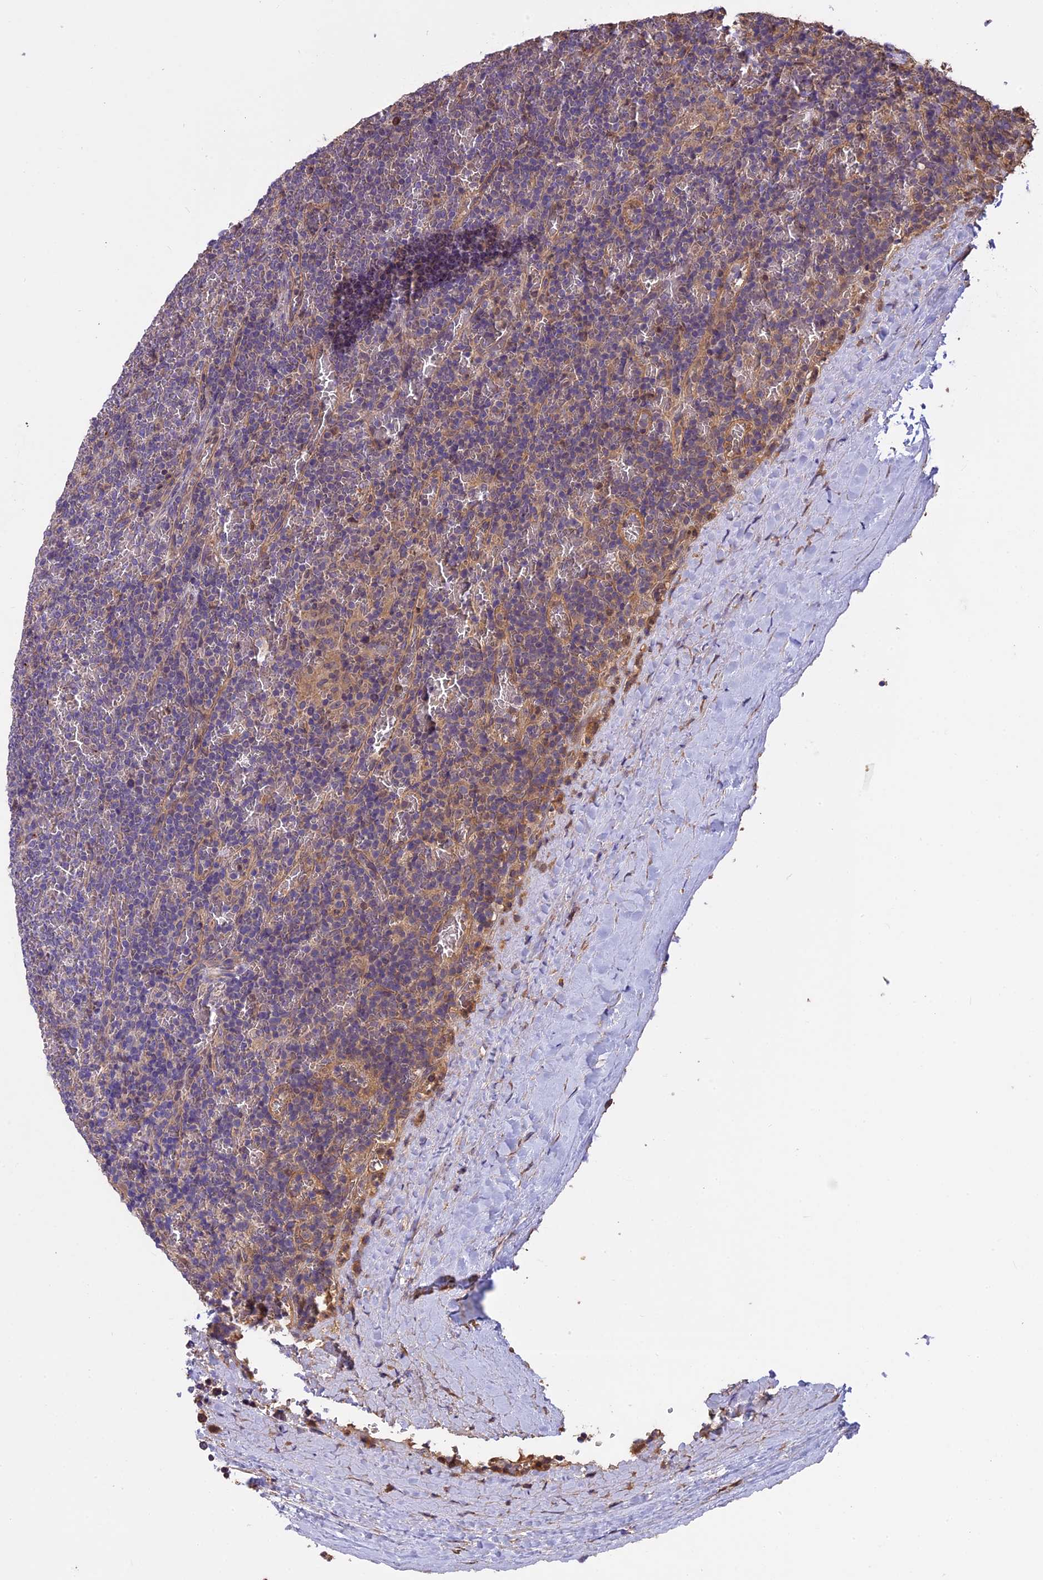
{"staining": {"intensity": "negative", "quantity": "none", "location": "none"}, "tissue": "lymphoma", "cell_type": "Tumor cells", "image_type": "cancer", "snomed": [{"axis": "morphology", "description": "Malignant lymphoma, non-Hodgkin's type, Low grade"}, {"axis": "topography", "description": "Spleen"}], "caption": "A micrograph of malignant lymphoma, non-Hodgkin's type (low-grade) stained for a protein shows no brown staining in tumor cells.", "gene": "CHMP2A", "patient": {"sex": "female", "age": 19}}